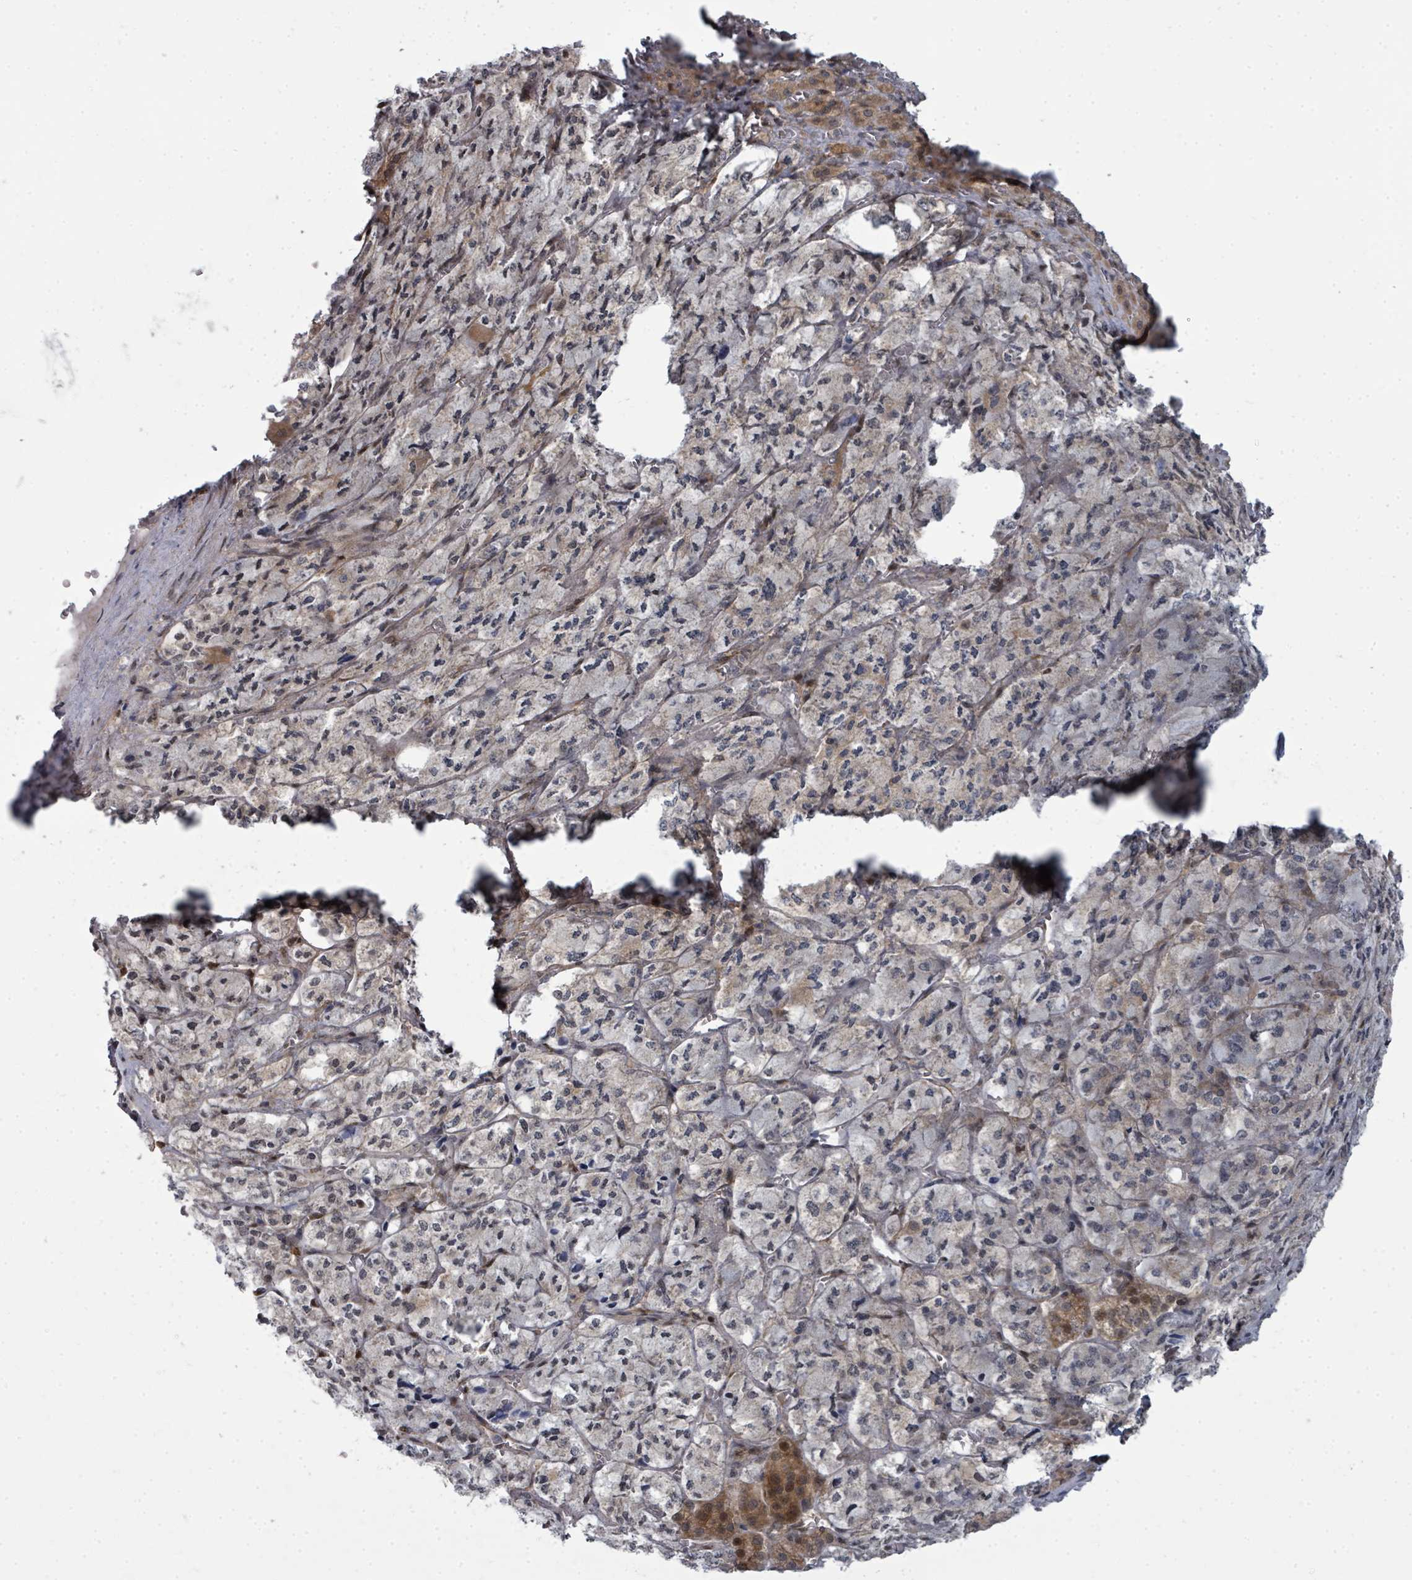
{"staining": {"intensity": "moderate", "quantity": "25%-75%", "location": "cytoplasmic/membranous,nuclear"}, "tissue": "adrenal gland", "cell_type": "Glandular cells", "image_type": "normal", "snomed": [{"axis": "morphology", "description": "Normal tissue, NOS"}, {"axis": "topography", "description": "Adrenal gland"}], "caption": "Moderate cytoplasmic/membranous,nuclear positivity for a protein is appreciated in about 25%-75% of glandular cells of benign adrenal gland using immunohistochemistry.", "gene": "PSMG2", "patient": {"sex": "female", "age": 41}}